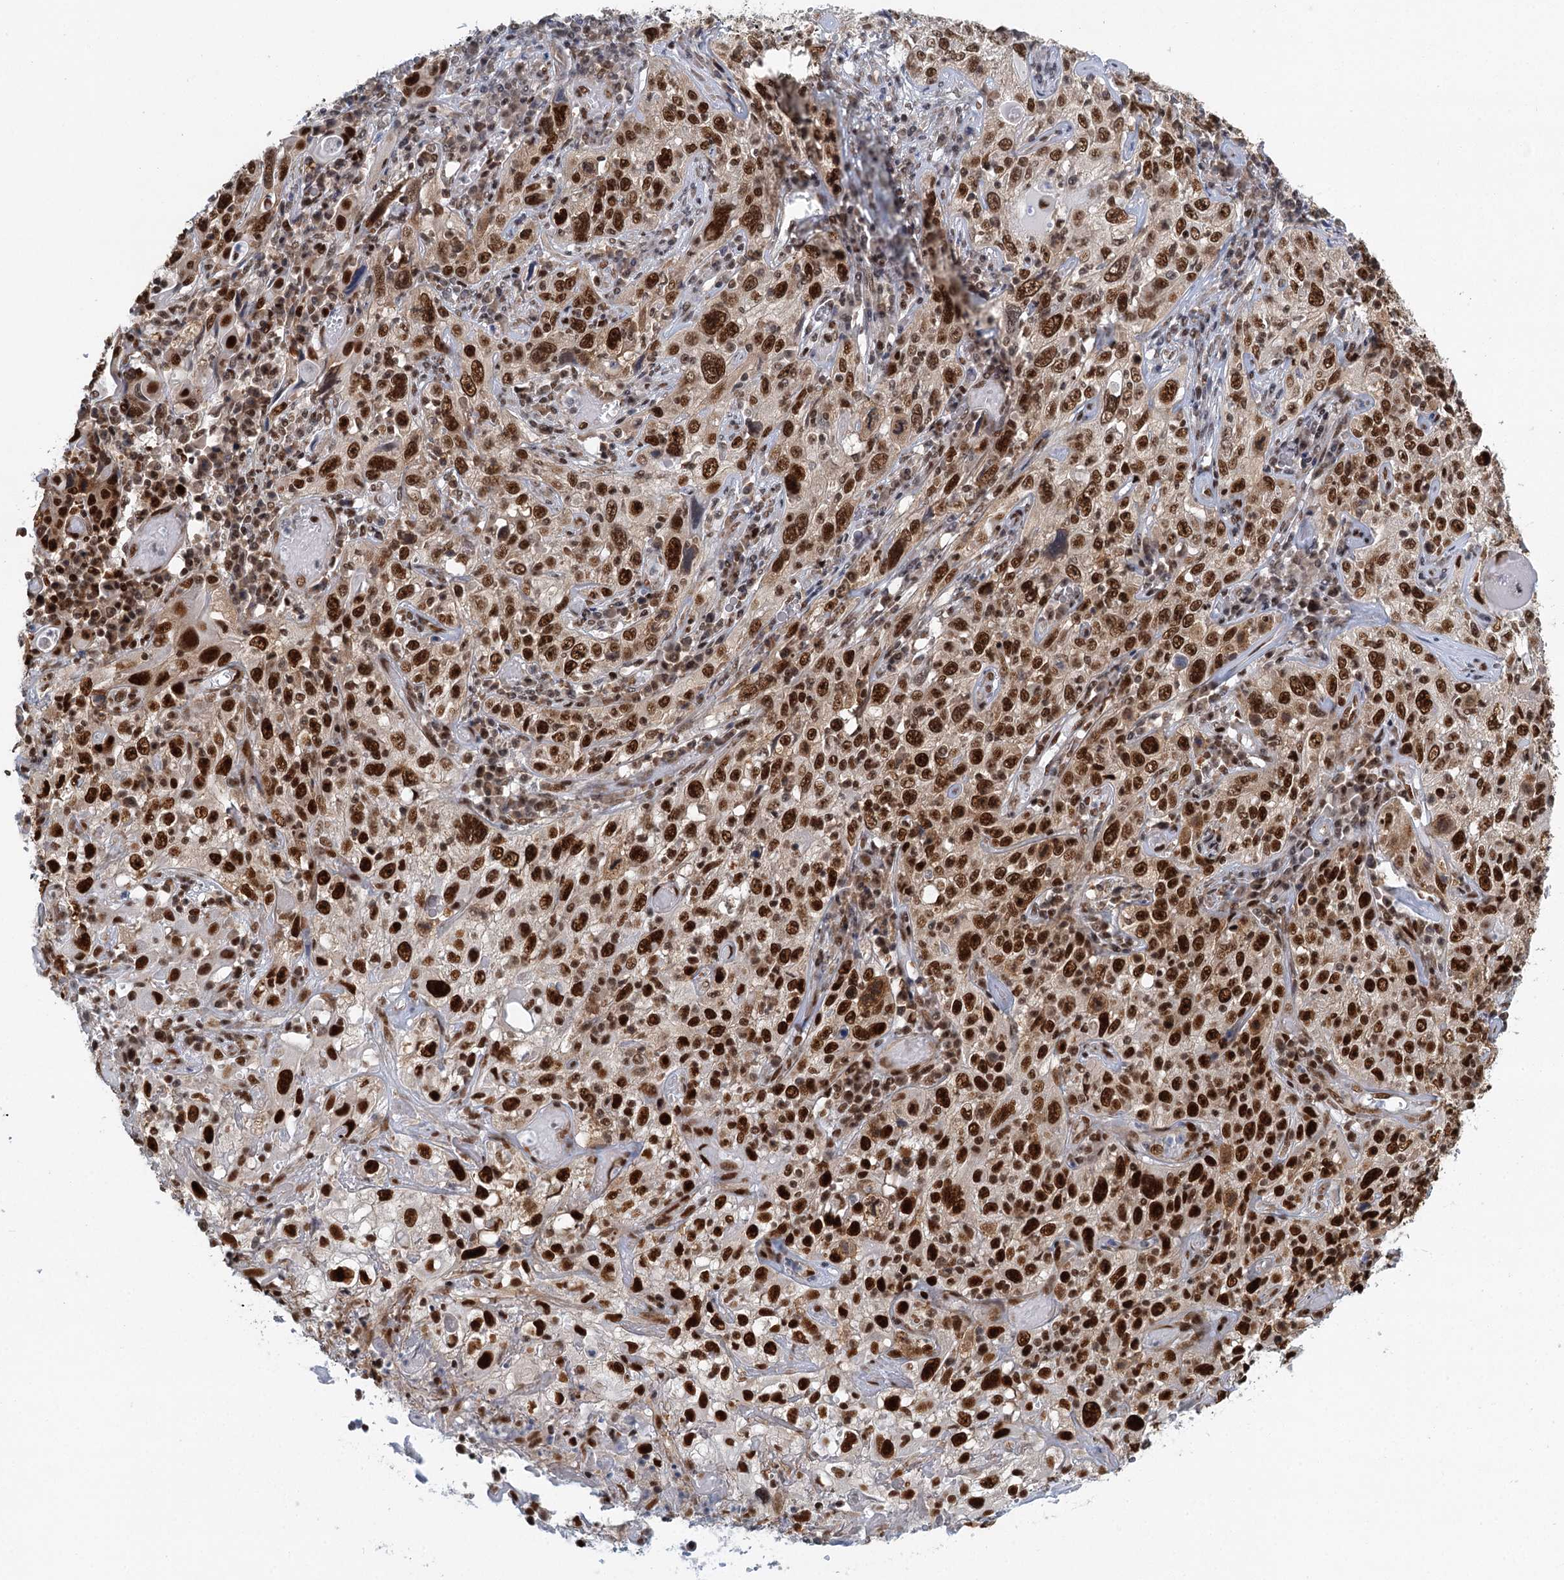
{"staining": {"intensity": "strong", "quantity": ">75%", "location": "nuclear"}, "tissue": "cervical cancer", "cell_type": "Tumor cells", "image_type": "cancer", "snomed": [{"axis": "morphology", "description": "Squamous cell carcinoma, NOS"}, {"axis": "topography", "description": "Cervix"}], "caption": "Immunohistochemistry (IHC) micrograph of human cervical squamous cell carcinoma stained for a protein (brown), which displays high levels of strong nuclear positivity in approximately >75% of tumor cells.", "gene": "GPATCH11", "patient": {"sex": "female", "age": 46}}